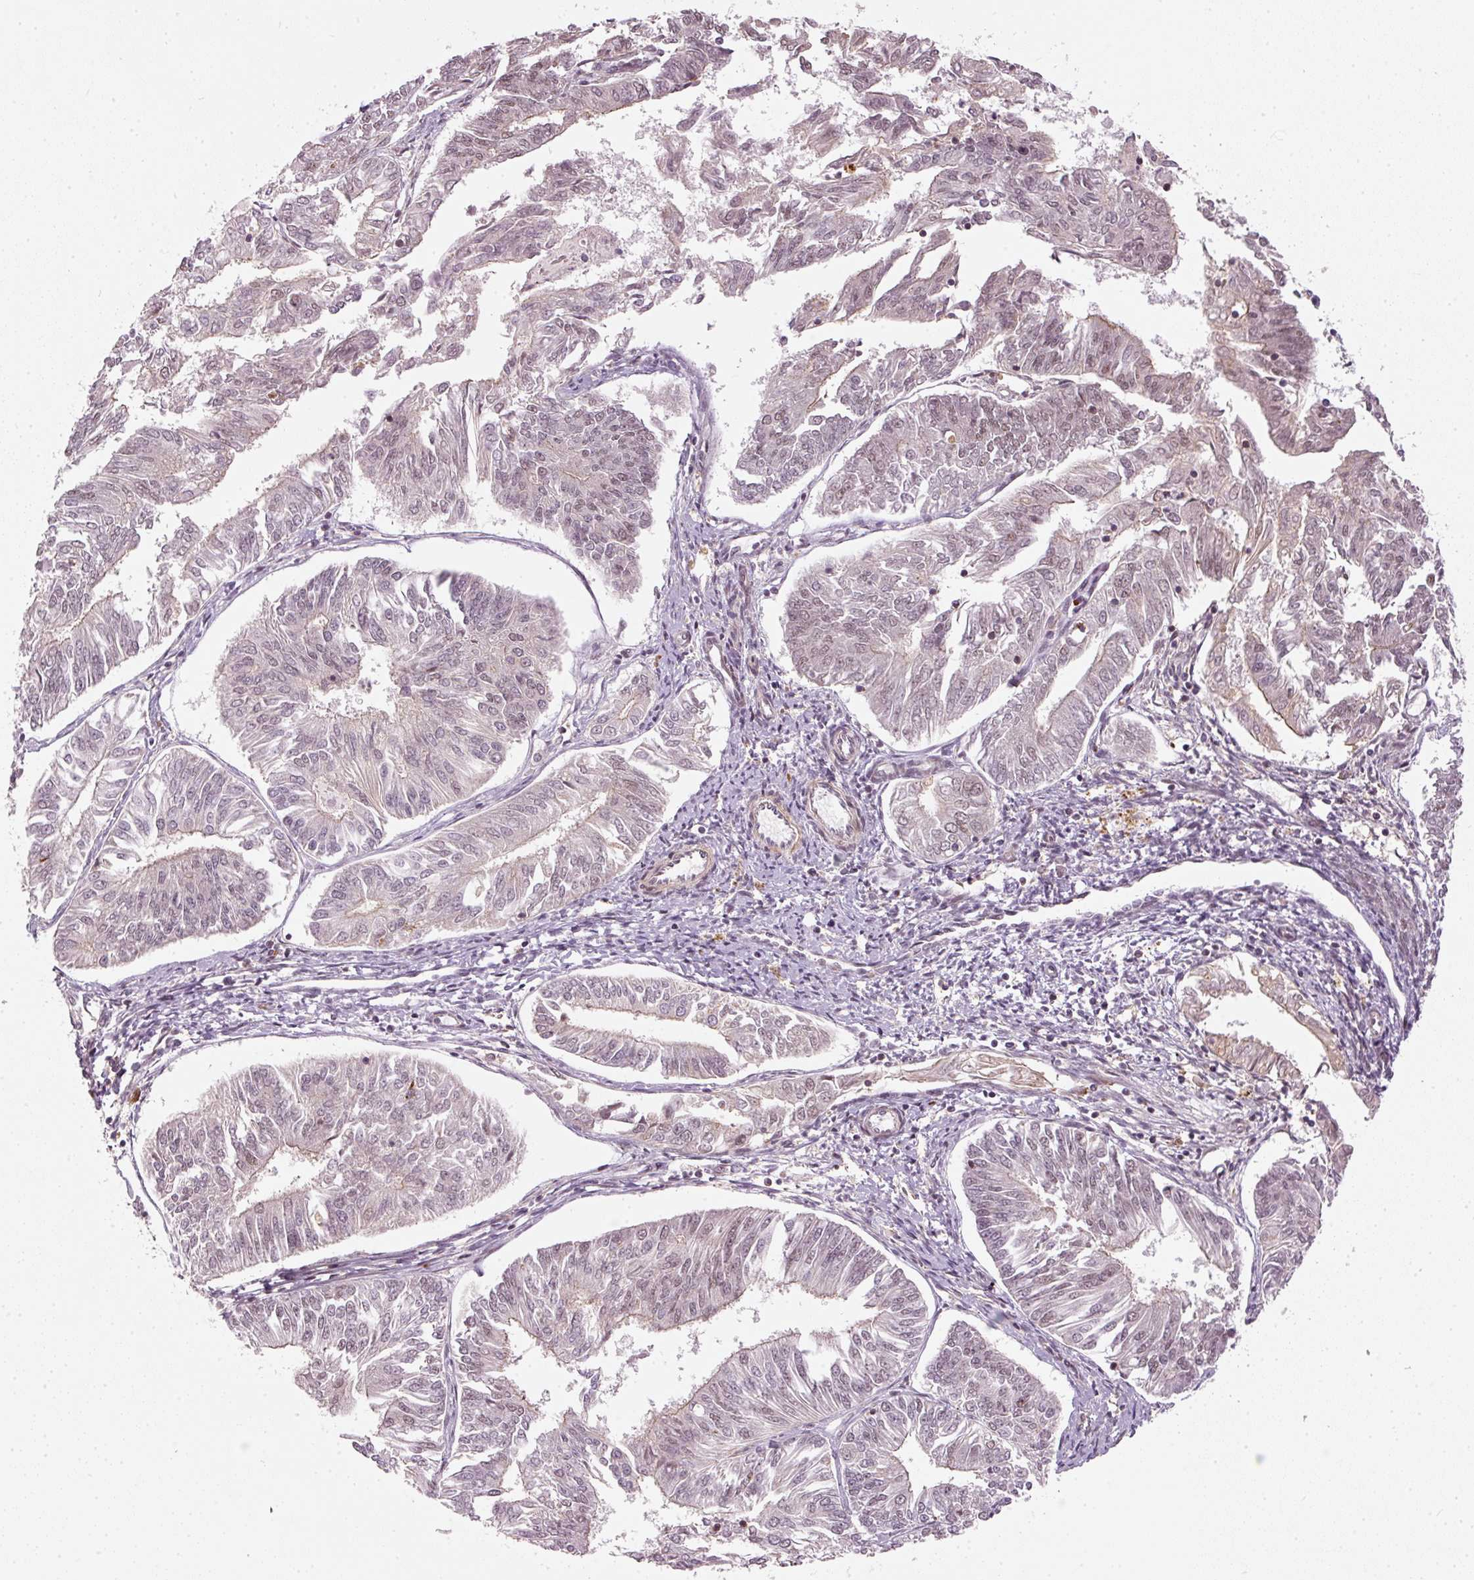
{"staining": {"intensity": "moderate", "quantity": "25%-75%", "location": "nuclear"}, "tissue": "endometrial cancer", "cell_type": "Tumor cells", "image_type": "cancer", "snomed": [{"axis": "morphology", "description": "Adenocarcinoma, NOS"}, {"axis": "topography", "description": "Endometrium"}], "caption": "Adenocarcinoma (endometrial) stained for a protein (brown) exhibits moderate nuclear positive staining in about 25%-75% of tumor cells.", "gene": "THOC6", "patient": {"sex": "female", "age": 58}}